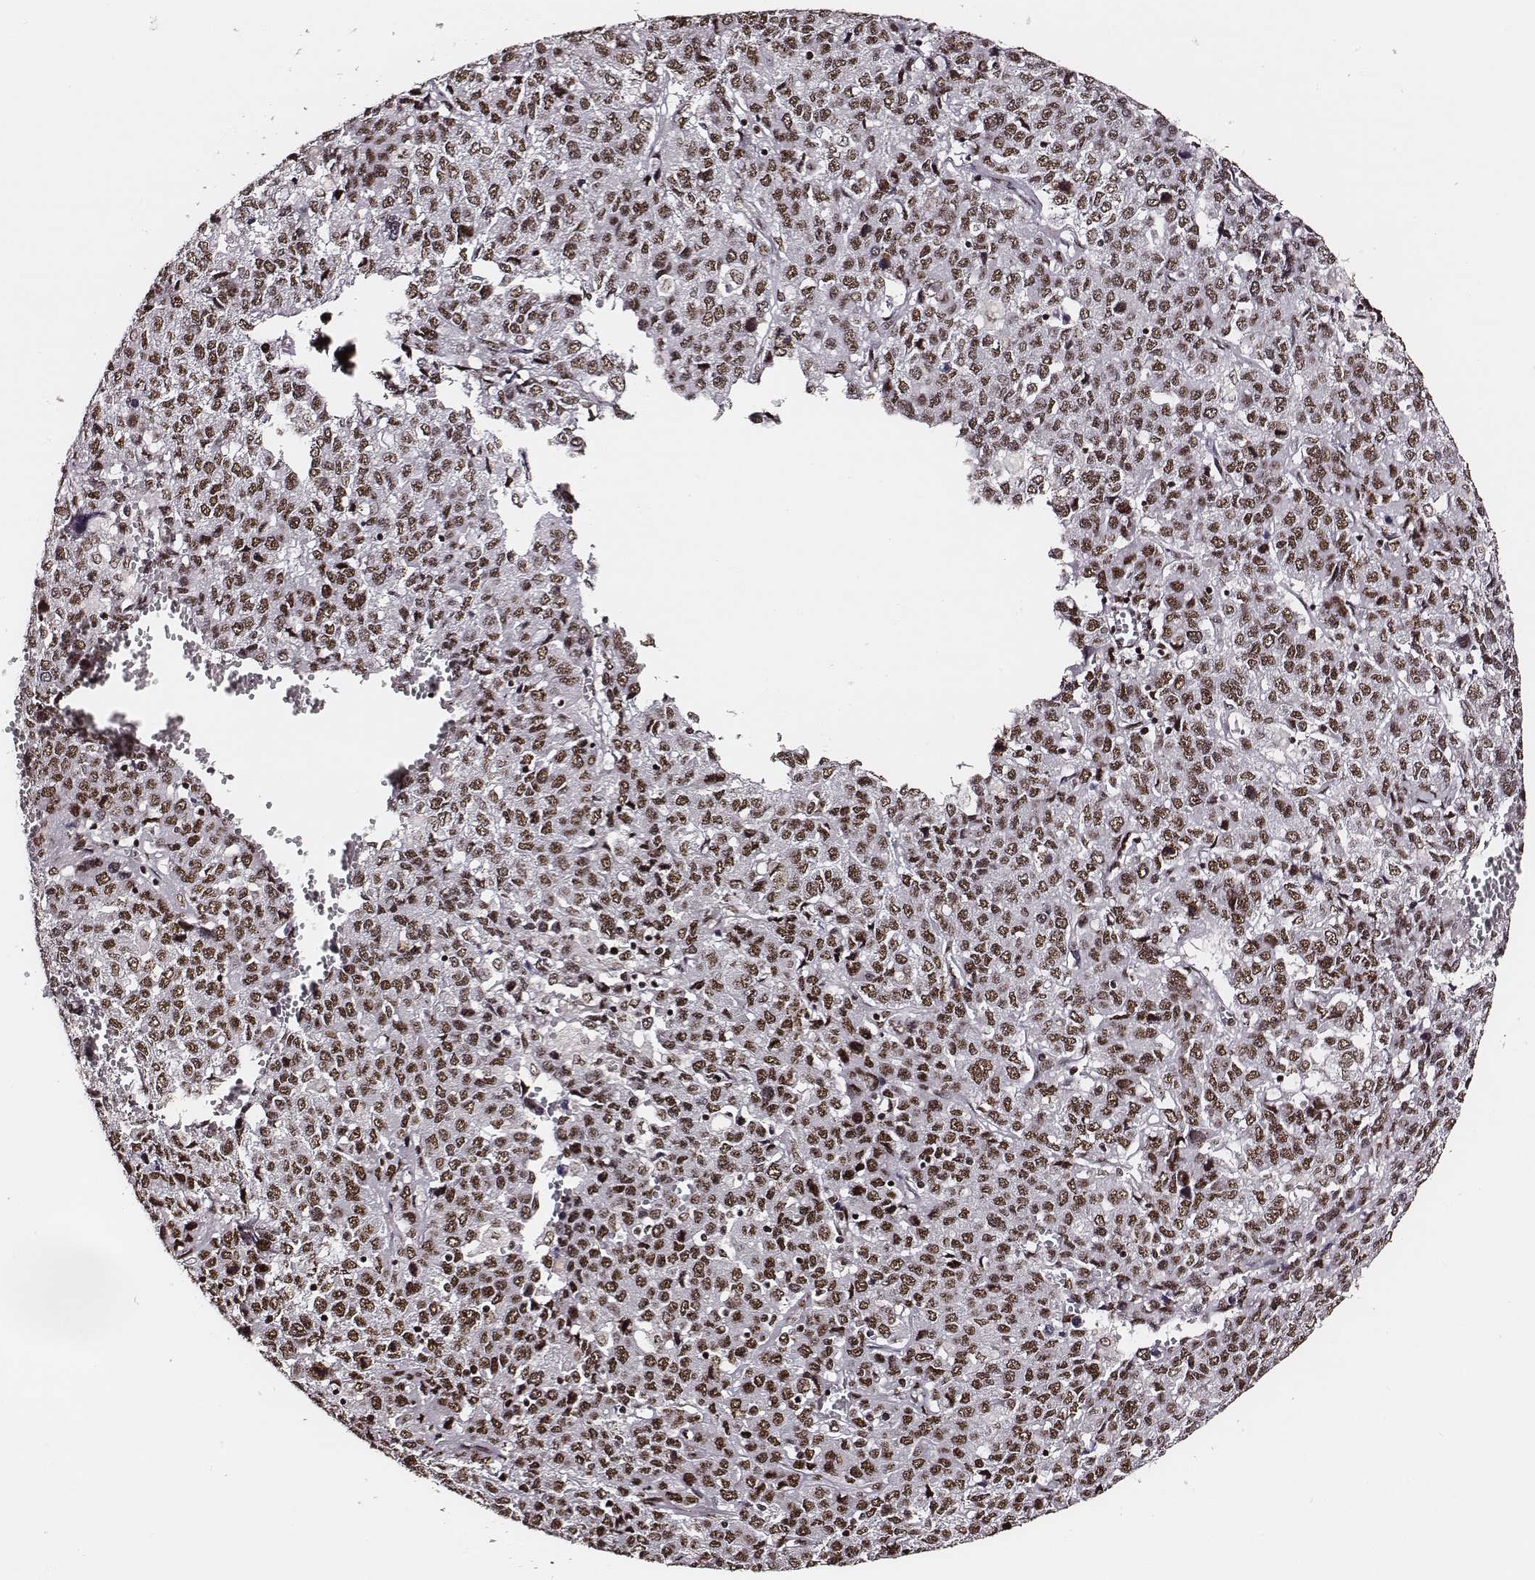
{"staining": {"intensity": "moderate", "quantity": ">75%", "location": "nuclear"}, "tissue": "liver cancer", "cell_type": "Tumor cells", "image_type": "cancer", "snomed": [{"axis": "morphology", "description": "Carcinoma, Hepatocellular, NOS"}, {"axis": "topography", "description": "Liver"}], "caption": "Human liver hepatocellular carcinoma stained with a protein marker displays moderate staining in tumor cells.", "gene": "PPARA", "patient": {"sex": "male", "age": 69}}